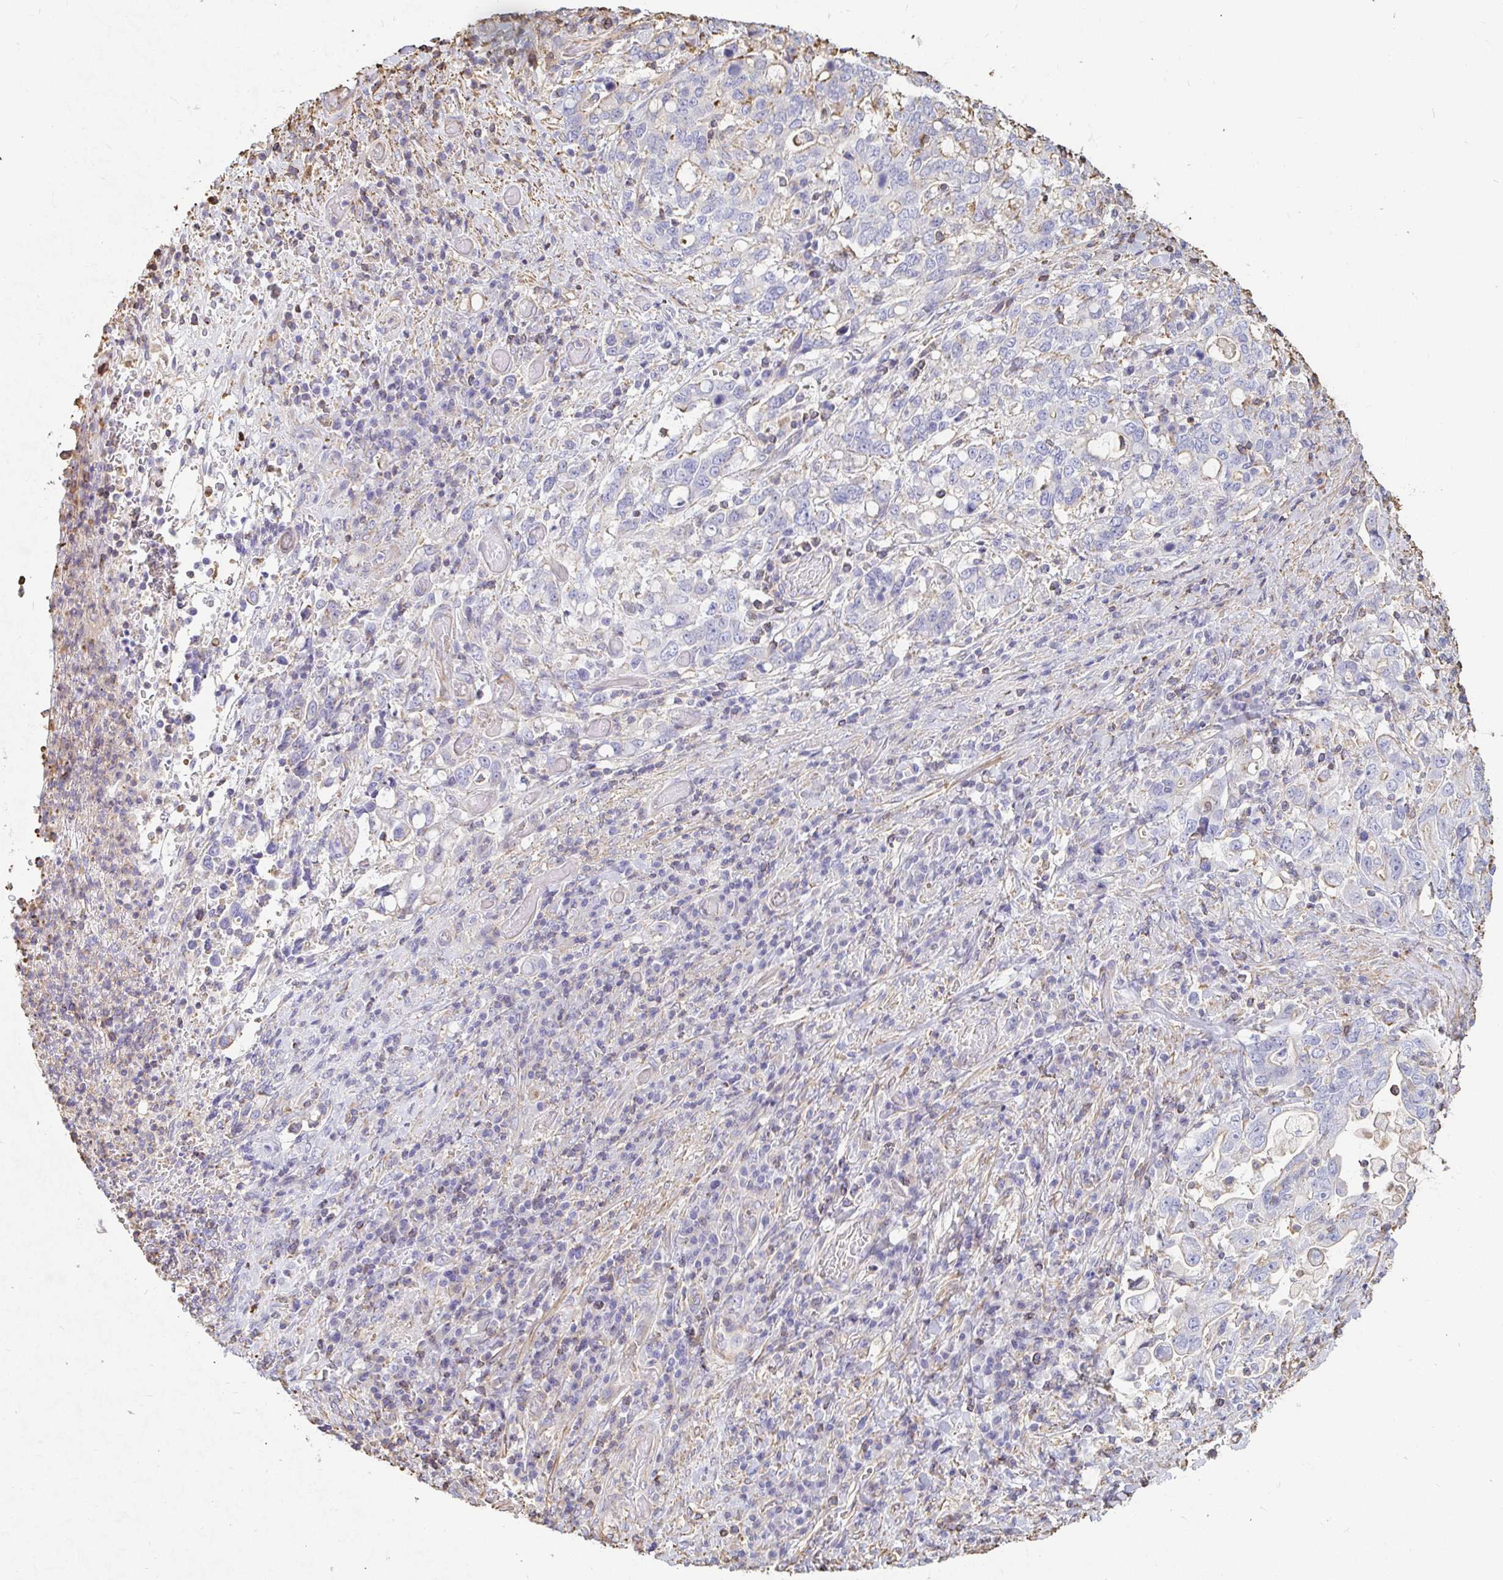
{"staining": {"intensity": "negative", "quantity": "none", "location": "none"}, "tissue": "stomach cancer", "cell_type": "Tumor cells", "image_type": "cancer", "snomed": [{"axis": "morphology", "description": "Adenocarcinoma, NOS"}, {"axis": "topography", "description": "Stomach, upper"}, {"axis": "topography", "description": "Stomach"}], "caption": "Tumor cells show no significant protein positivity in stomach cancer.", "gene": "PTPN14", "patient": {"sex": "male", "age": 62}}